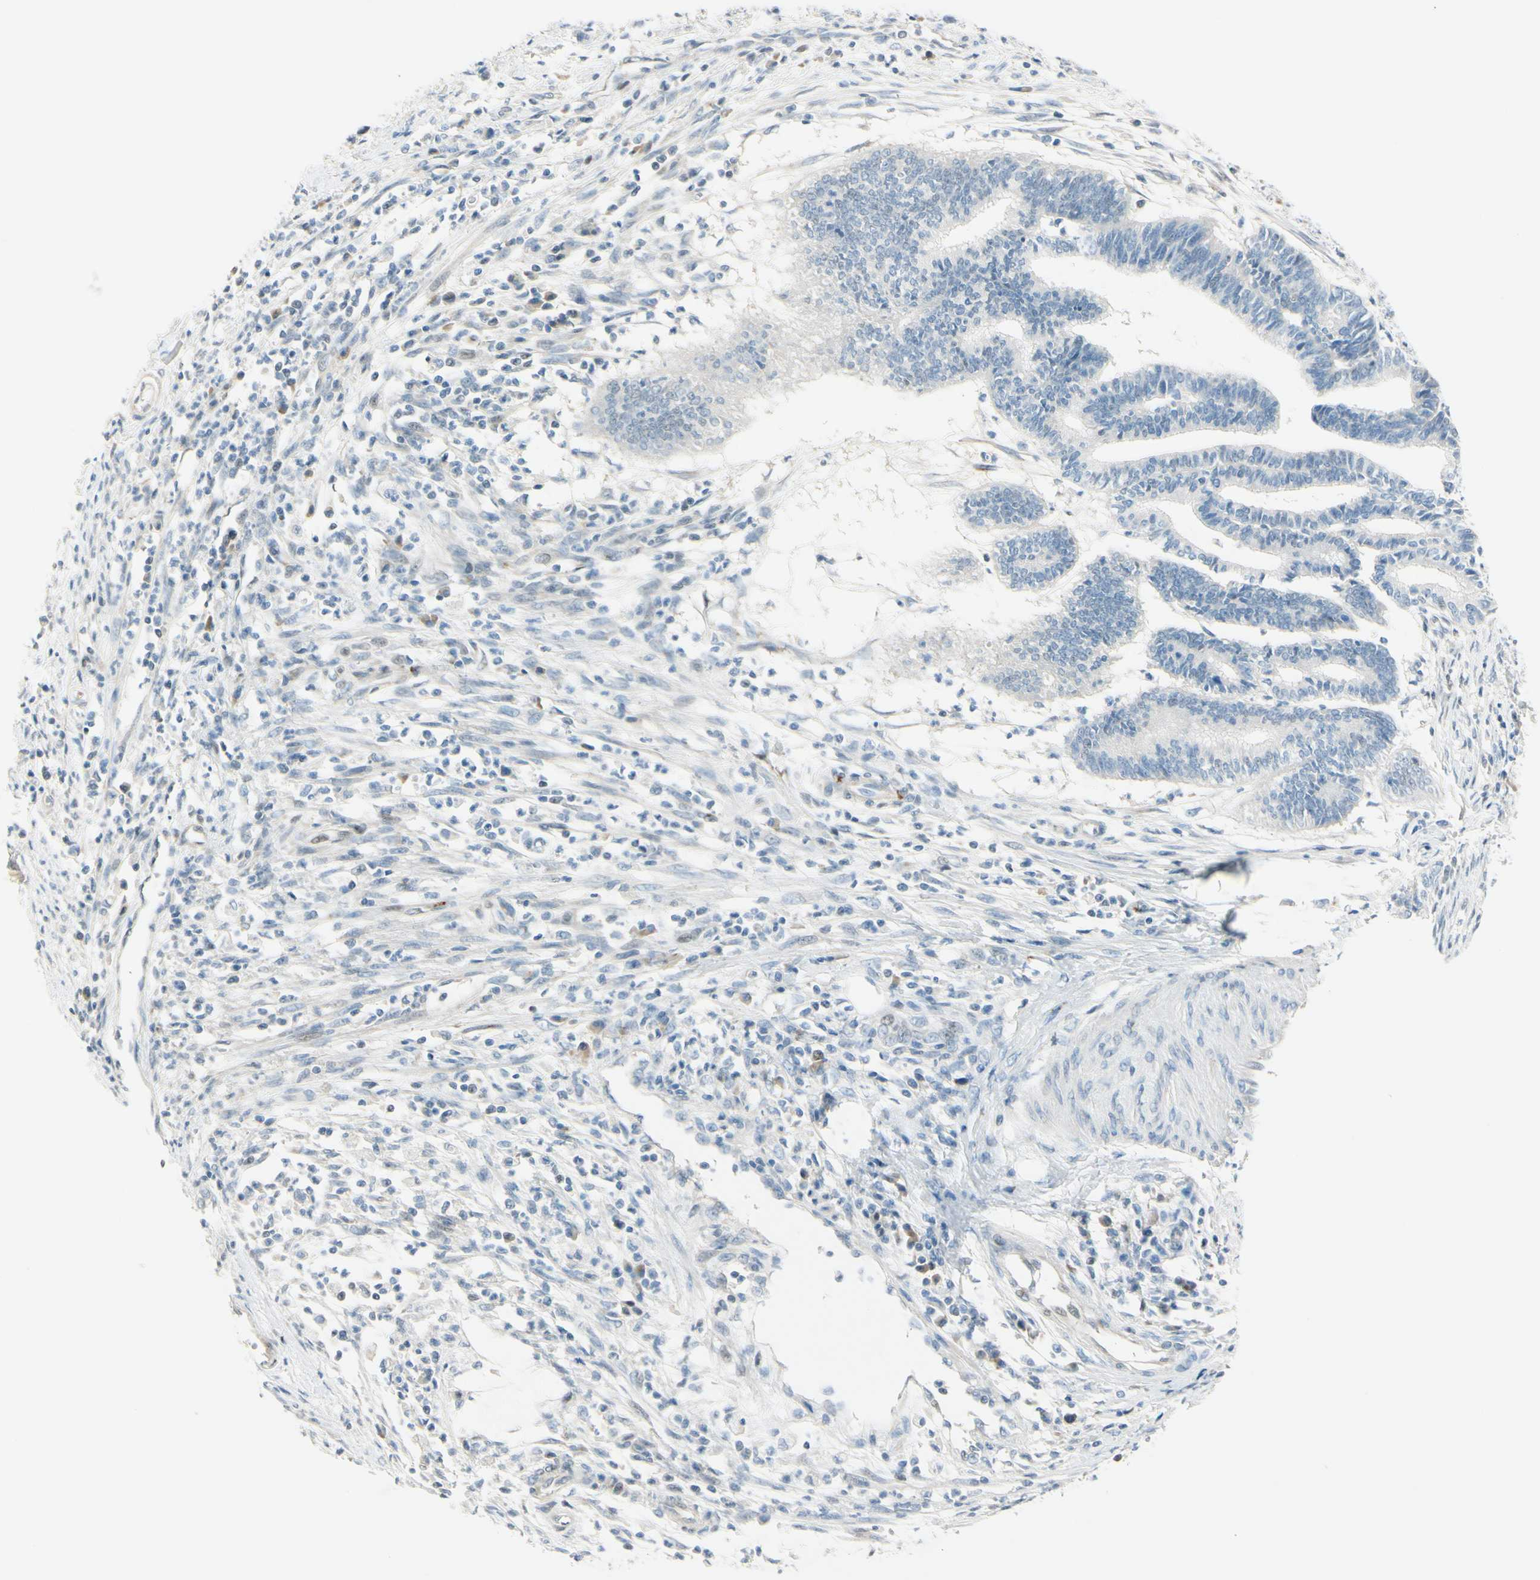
{"staining": {"intensity": "negative", "quantity": "none", "location": "none"}, "tissue": "cervical cancer", "cell_type": "Tumor cells", "image_type": "cancer", "snomed": [{"axis": "morphology", "description": "Adenocarcinoma, NOS"}, {"axis": "topography", "description": "Cervix"}], "caption": "DAB immunohistochemical staining of human cervical adenocarcinoma demonstrates no significant positivity in tumor cells.", "gene": "B4GALNT1", "patient": {"sex": "female", "age": 36}}